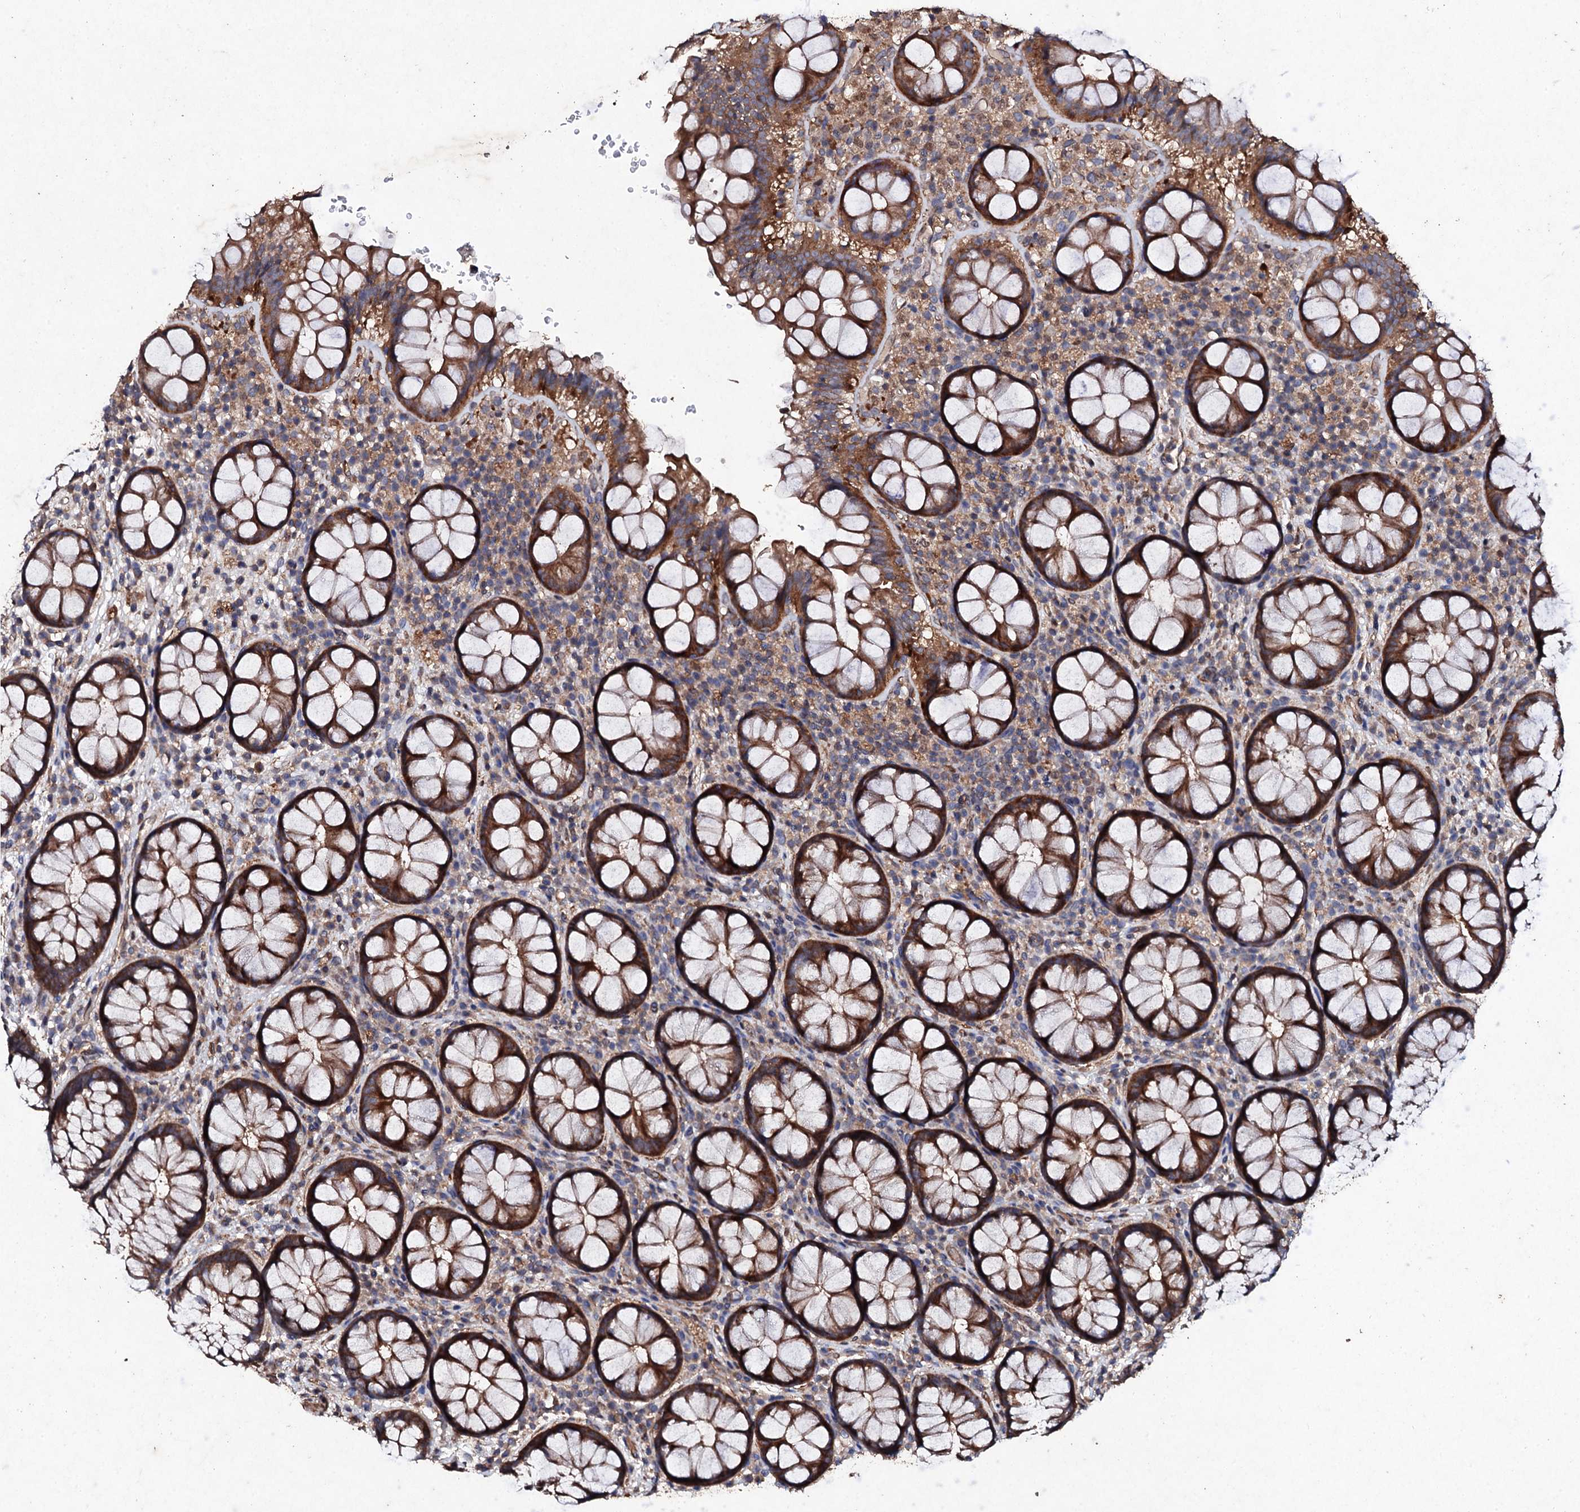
{"staining": {"intensity": "strong", "quantity": ">75%", "location": "cytoplasmic/membranous"}, "tissue": "rectum", "cell_type": "Glandular cells", "image_type": "normal", "snomed": [{"axis": "morphology", "description": "Normal tissue, NOS"}, {"axis": "topography", "description": "Rectum"}], "caption": "The photomicrograph shows immunohistochemical staining of benign rectum. There is strong cytoplasmic/membranous staining is present in about >75% of glandular cells.", "gene": "MOCOS", "patient": {"sex": "male", "age": 83}}